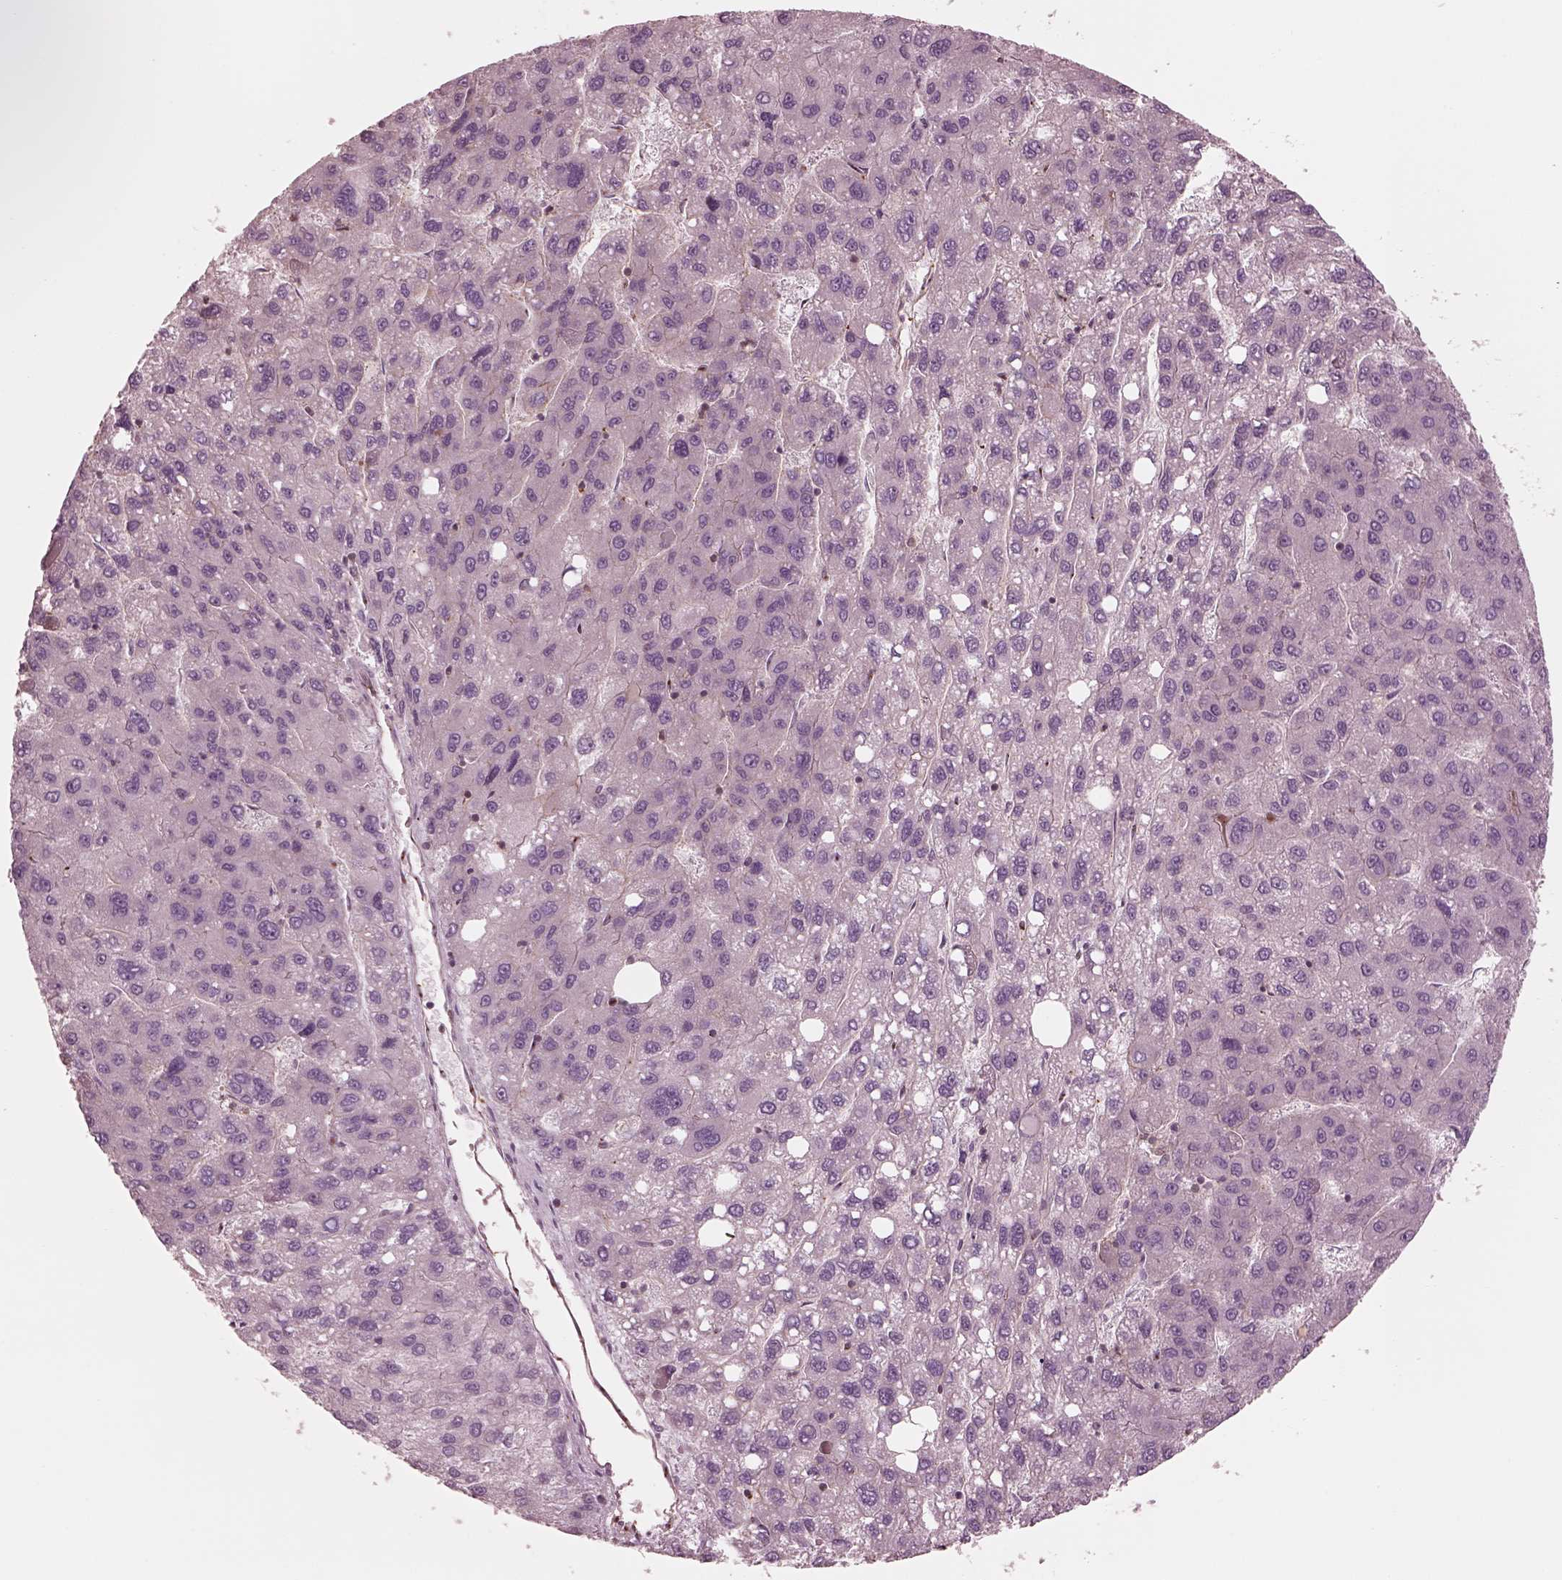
{"staining": {"intensity": "weak", "quantity": "<25%", "location": "cytoplasmic/membranous"}, "tissue": "liver cancer", "cell_type": "Tumor cells", "image_type": "cancer", "snomed": [{"axis": "morphology", "description": "Carcinoma, Hepatocellular, NOS"}, {"axis": "topography", "description": "Liver"}], "caption": "This histopathology image is of liver cancer stained with immunohistochemistry to label a protein in brown with the nuclei are counter-stained blue. There is no expression in tumor cells.", "gene": "STK33", "patient": {"sex": "female", "age": 82}}